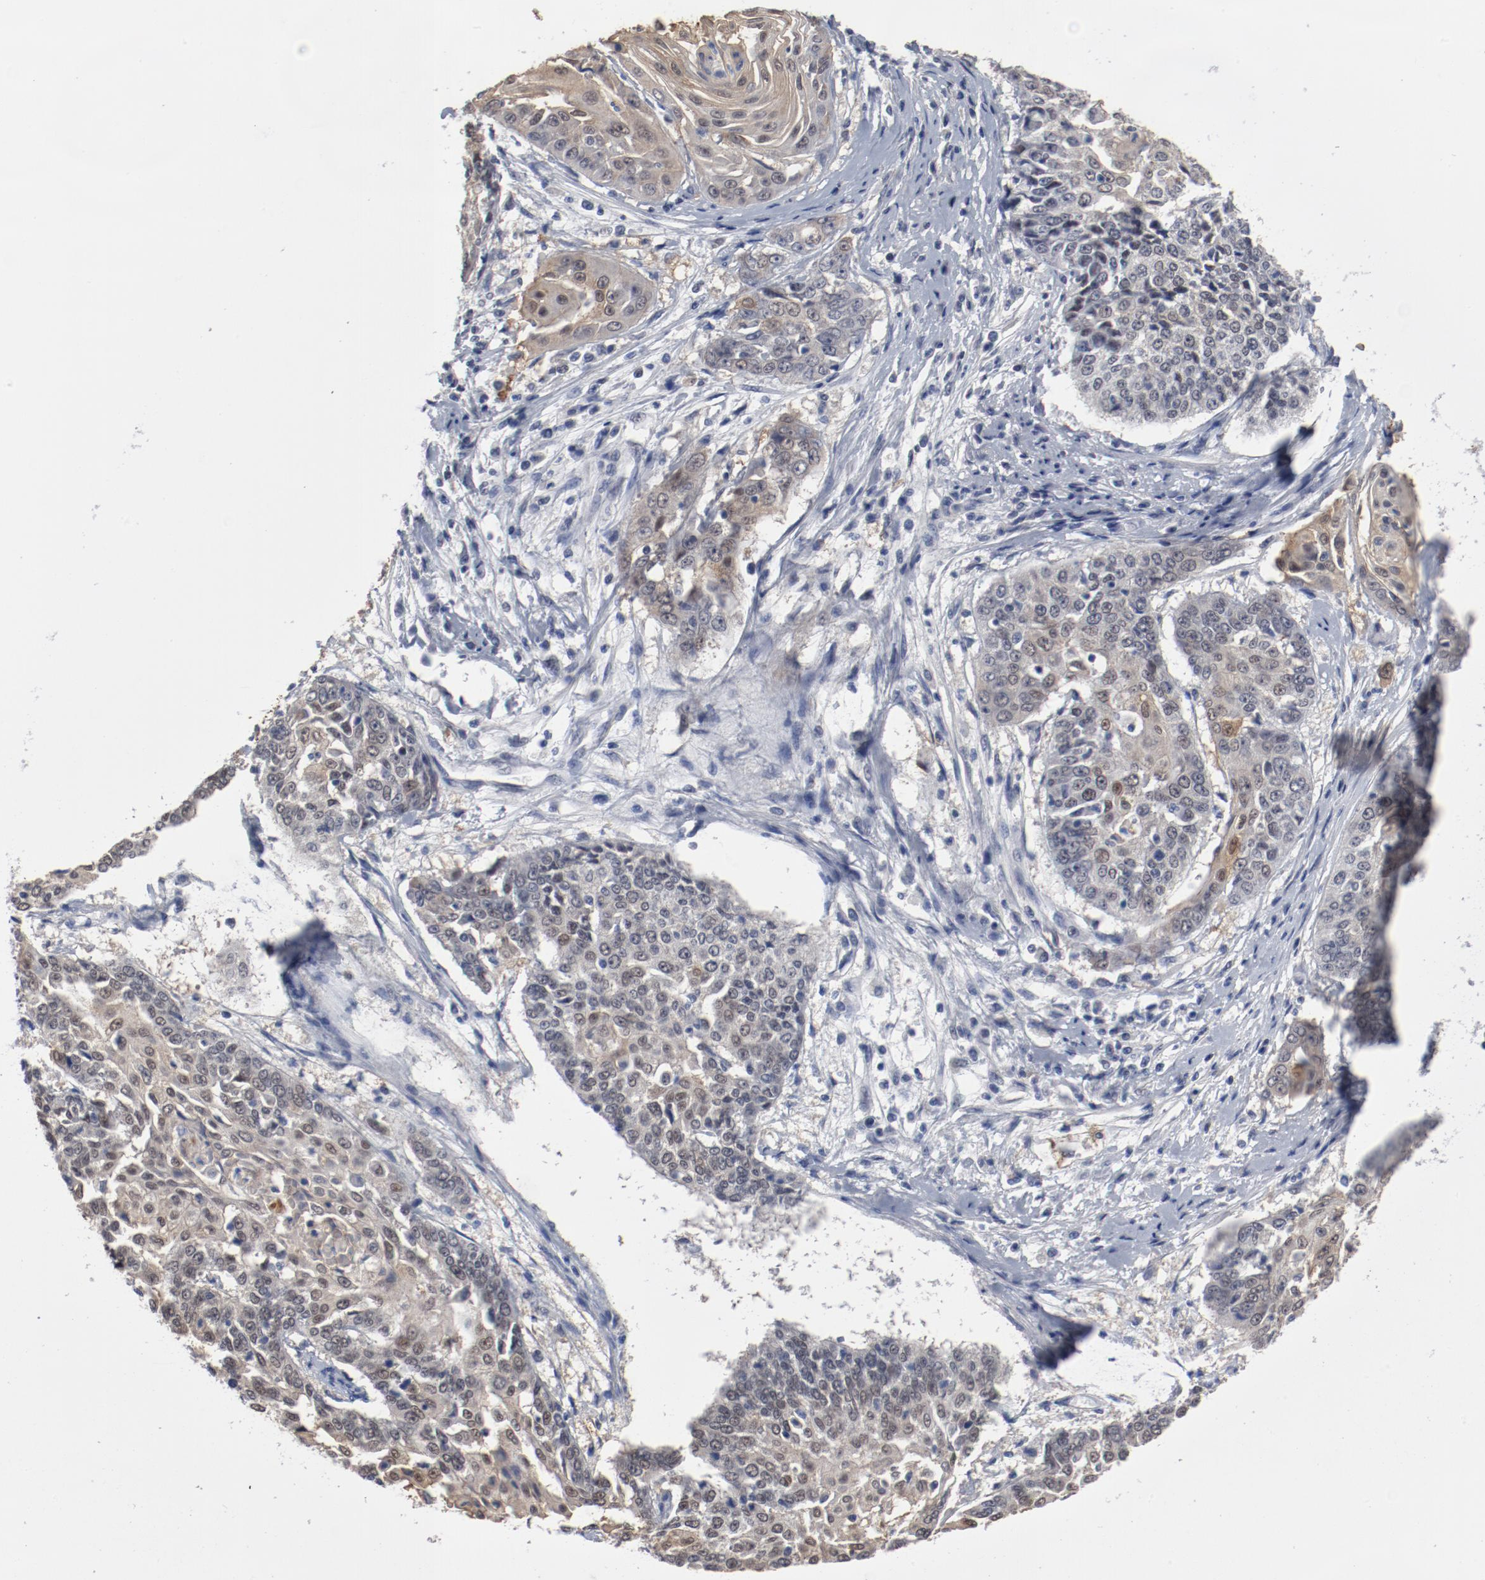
{"staining": {"intensity": "weak", "quantity": "<25%", "location": "nuclear"}, "tissue": "cervical cancer", "cell_type": "Tumor cells", "image_type": "cancer", "snomed": [{"axis": "morphology", "description": "Squamous cell carcinoma, NOS"}, {"axis": "topography", "description": "Cervix"}], "caption": "Image shows no protein staining in tumor cells of cervical cancer tissue. The staining was performed using DAB to visualize the protein expression in brown, while the nuclei were stained in blue with hematoxylin (Magnification: 20x).", "gene": "ANKLE2", "patient": {"sex": "female", "age": 64}}